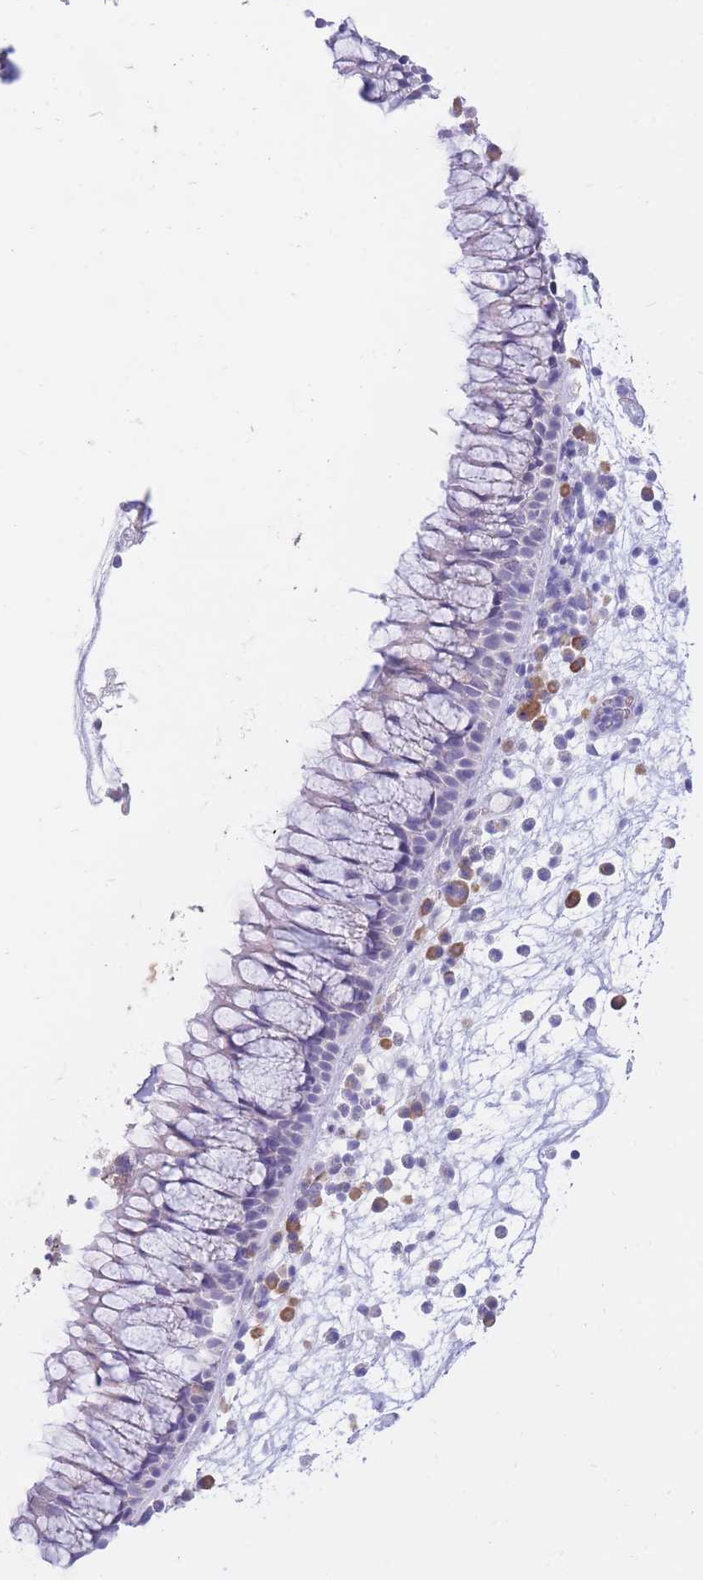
{"staining": {"intensity": "weak", "quantity": "25%-75%", "location": "cytoplasmic/membranous"}, "tissue": "nasopharynx", "cell_type": "Respiratory epithelial cells", "image_type": "normal", "snomed": [{"axis": "morphology", "description": "Normal tissue, NOS"}, {"axis": "topography", "description": "Nasopharynx"}], "caption": "Immunohistochemistry (IHC) photomicrograph of benign human nasopharynx stained for a protein (brown), which exhibits low levels of weak cytoplasmic/membranous staining in about 25%-75% of respiratory epithelial cells.", "gene": "SSUH2", "patient": {"sex": "female", "age": 81}}